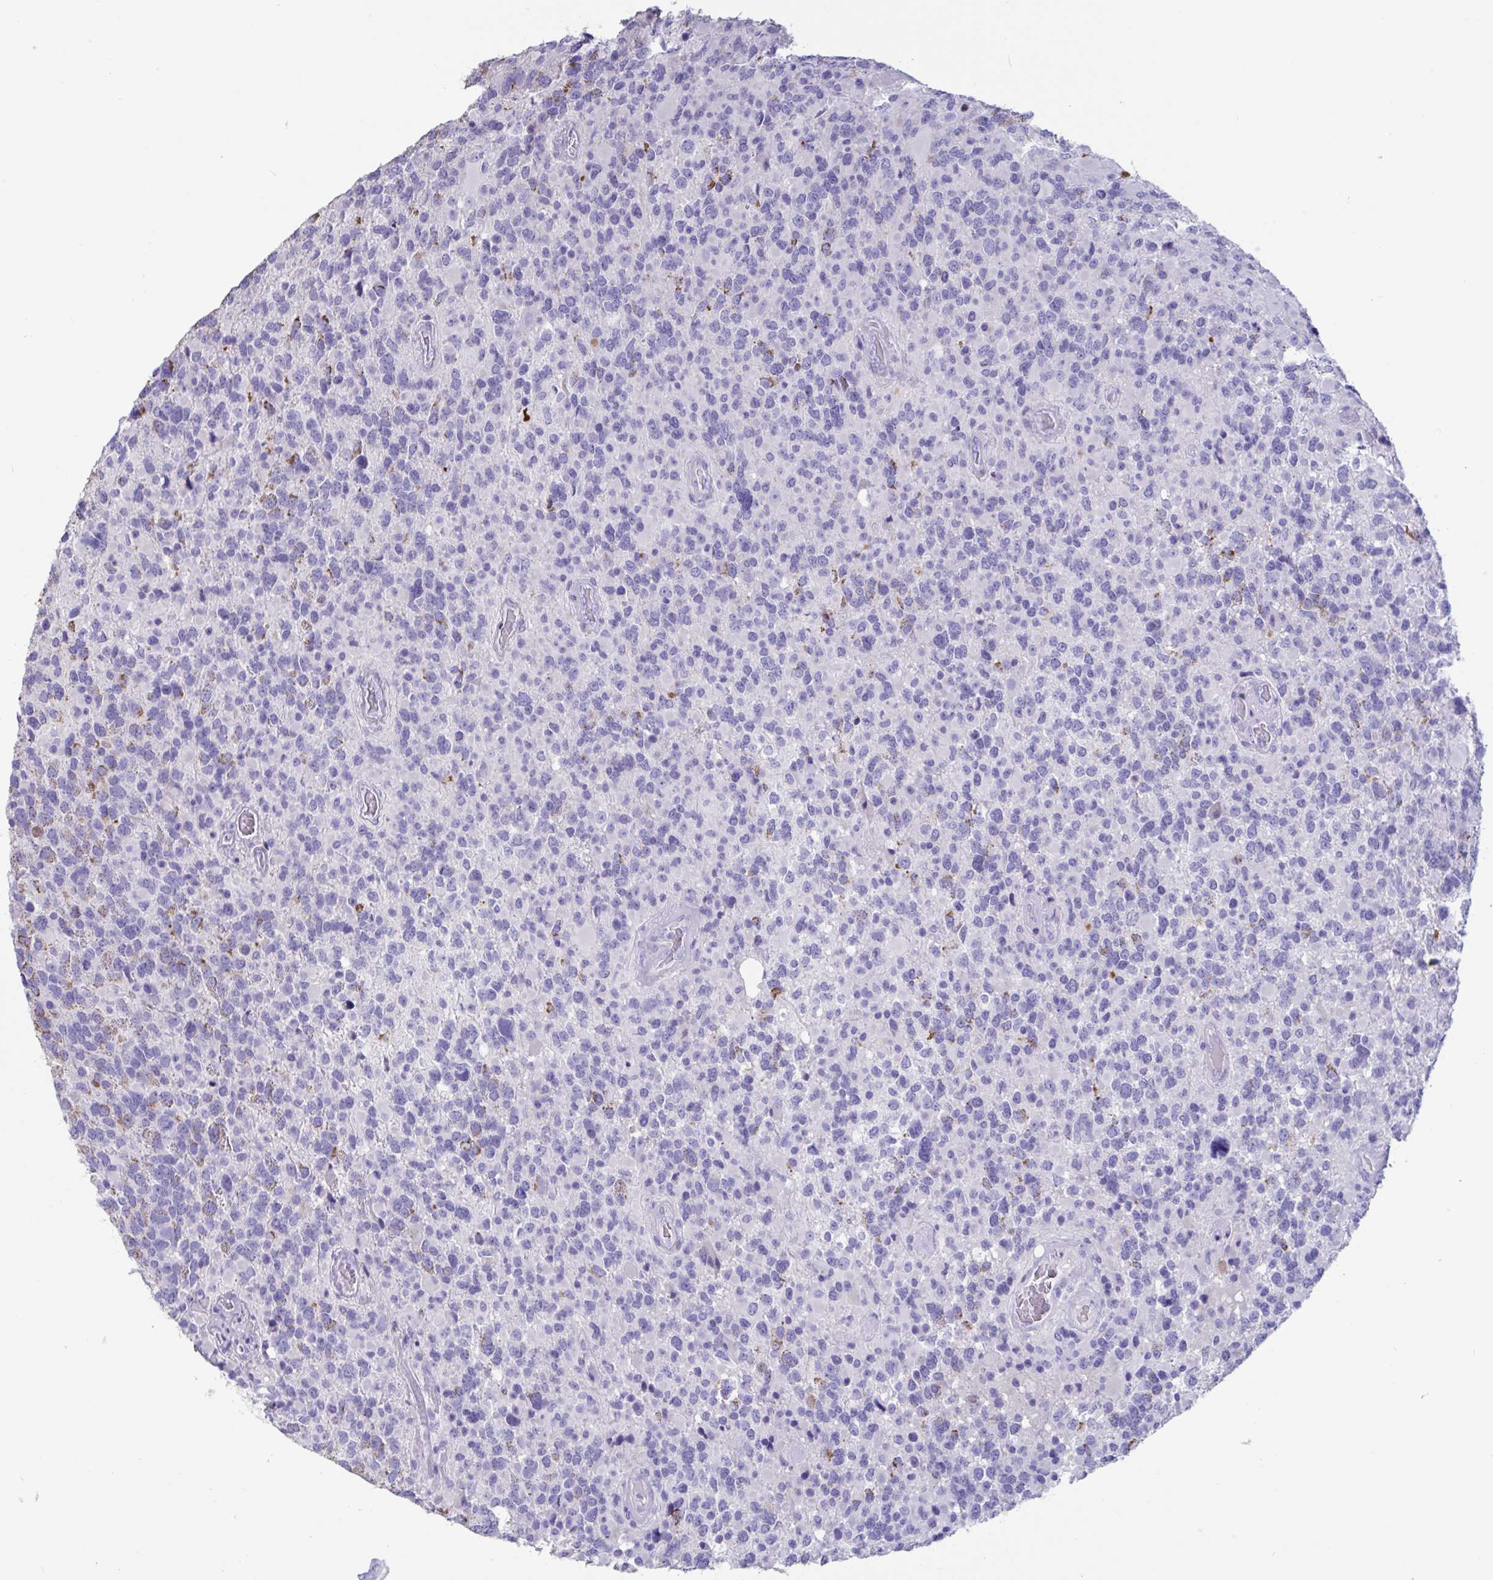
{"staining": {"intensity": "negative", "quantity": "none", "location": "none"}, "tissue": "glioma", "cell_type": "Tumor cells", "image_type": "cancer", "snomed": [{"axis": "morphology", "description": "Glioma, malignant, High grade"}, {"axis": "topography", "description": "Brain"}], "caption": "IHC of glioma exhibits no staining in tumor cells.", "gene": "TNNC1", "patient": {"sex": "female", "age": 40}}